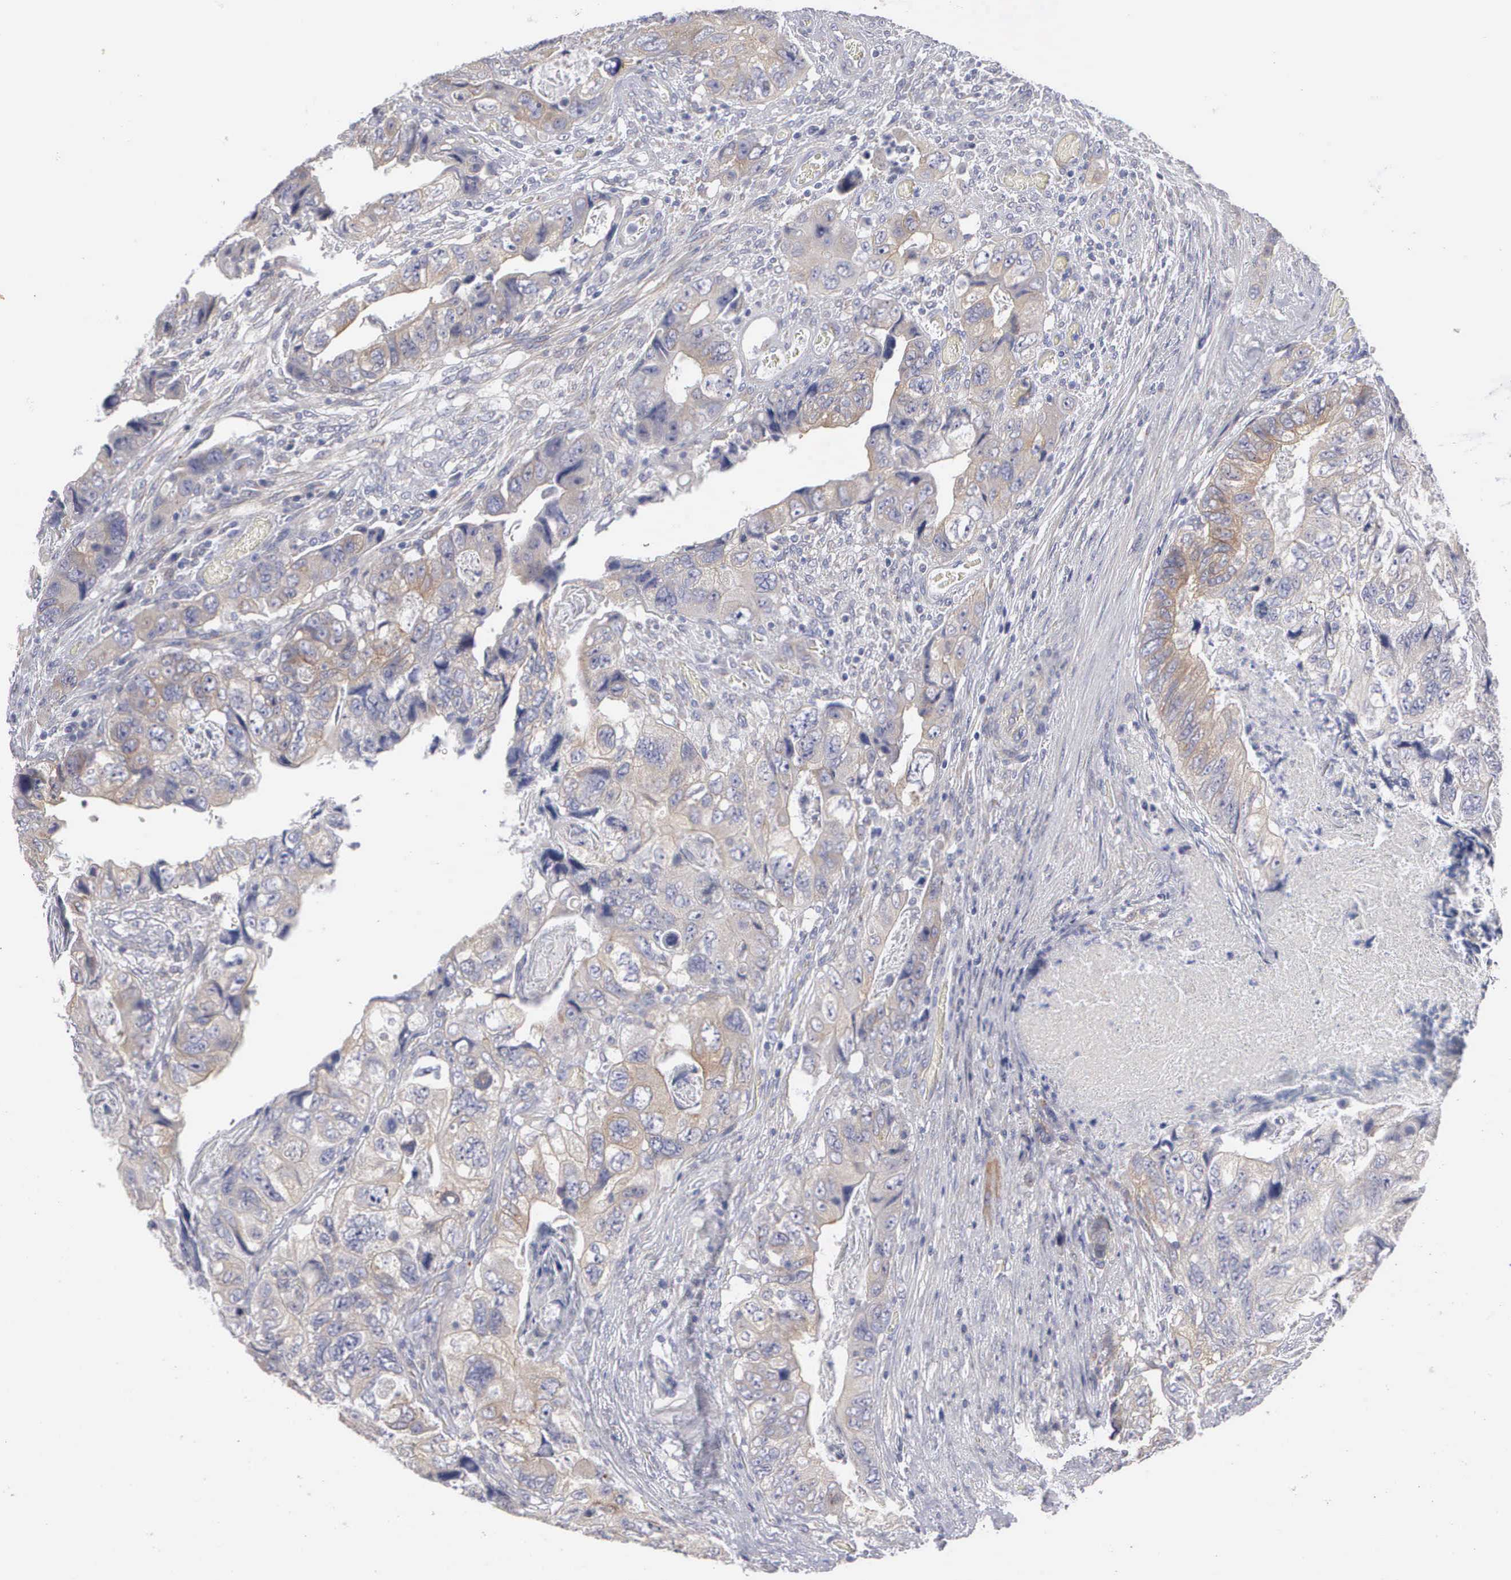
{"staining": {"intensity": "weak", "quantity": "25%-75%", "location": "cytoplasmic/membranous"}, "tissue": "colorectal cancer", "cell_type": "Tumor cells", "image_type": "cancer", "snomed": [{"axis": "morphology", "description": "Adenocarcinoma, NOS"}, {"axis": "topography", "description": "Rectum"}], "caption": "Immunohistochemical staining of human colorectal cancer reveals weak cytoplasmic/membranous protein positivity in about 25%-75% of tumor cells.", "gene": "CEP170B", "patient": {"sex": "female", "age": 82}}